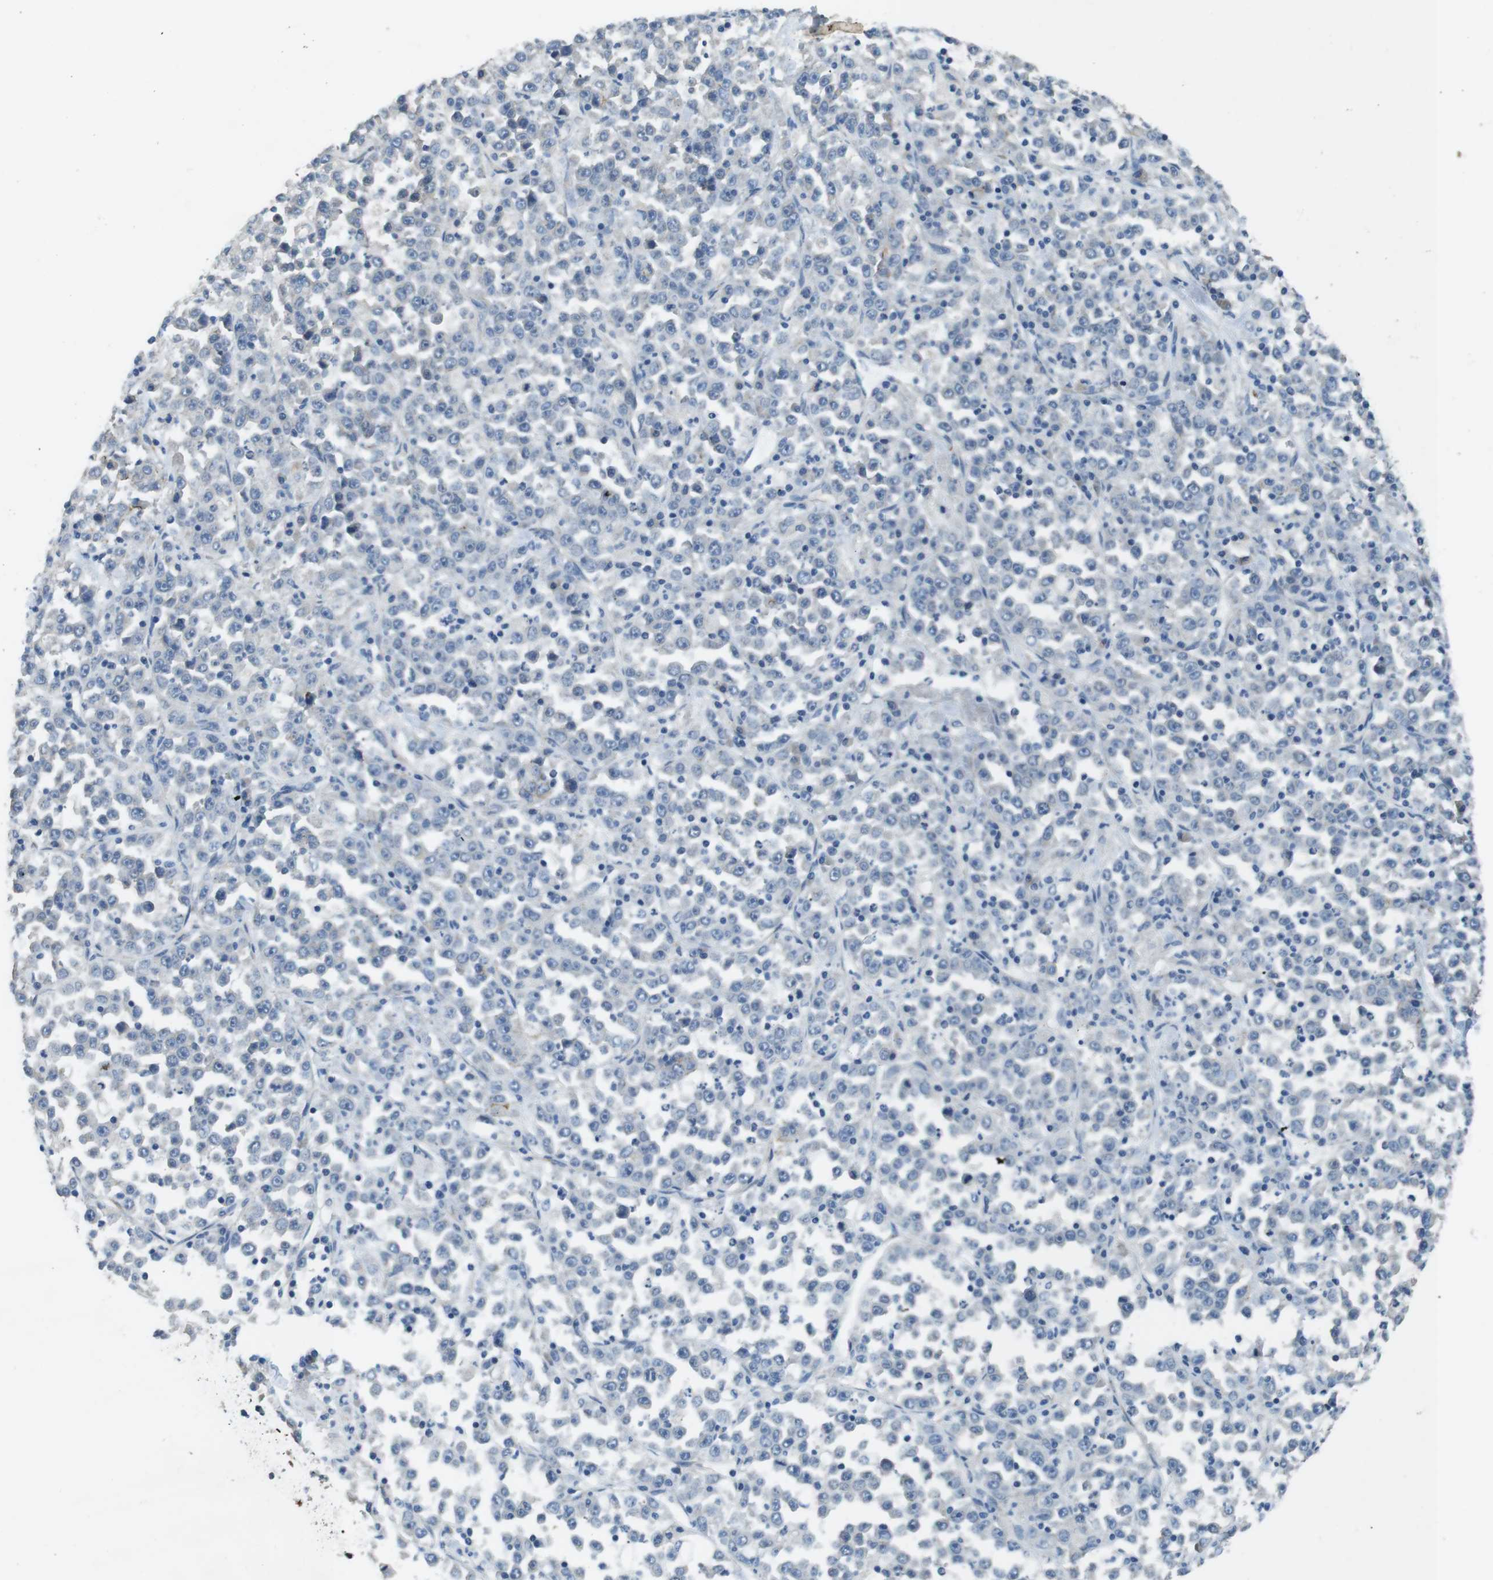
{"staining": {"intensity": "negative", "quantity": "none", "location": "none"}, "tissue": "stomach cancer", "cell_type": "Tumor cells", "image_type": "cancer", "snomed": [{"axis": "morphology", "description": "Normal tissue, NOS"}, {"axis": "morphology", "description": "Adenocarcinoma, NOS"}, {"axis": "topography", "description": "Stomach, upper"}, {"axis": "topography", "description": "Stomach"}], "caption": "Immunohistochemical staining of stomach cancer reveals no significant staining in tumor cells.", "gene": "CLDN7", "patient": {"sex": "male", "age": 59}}